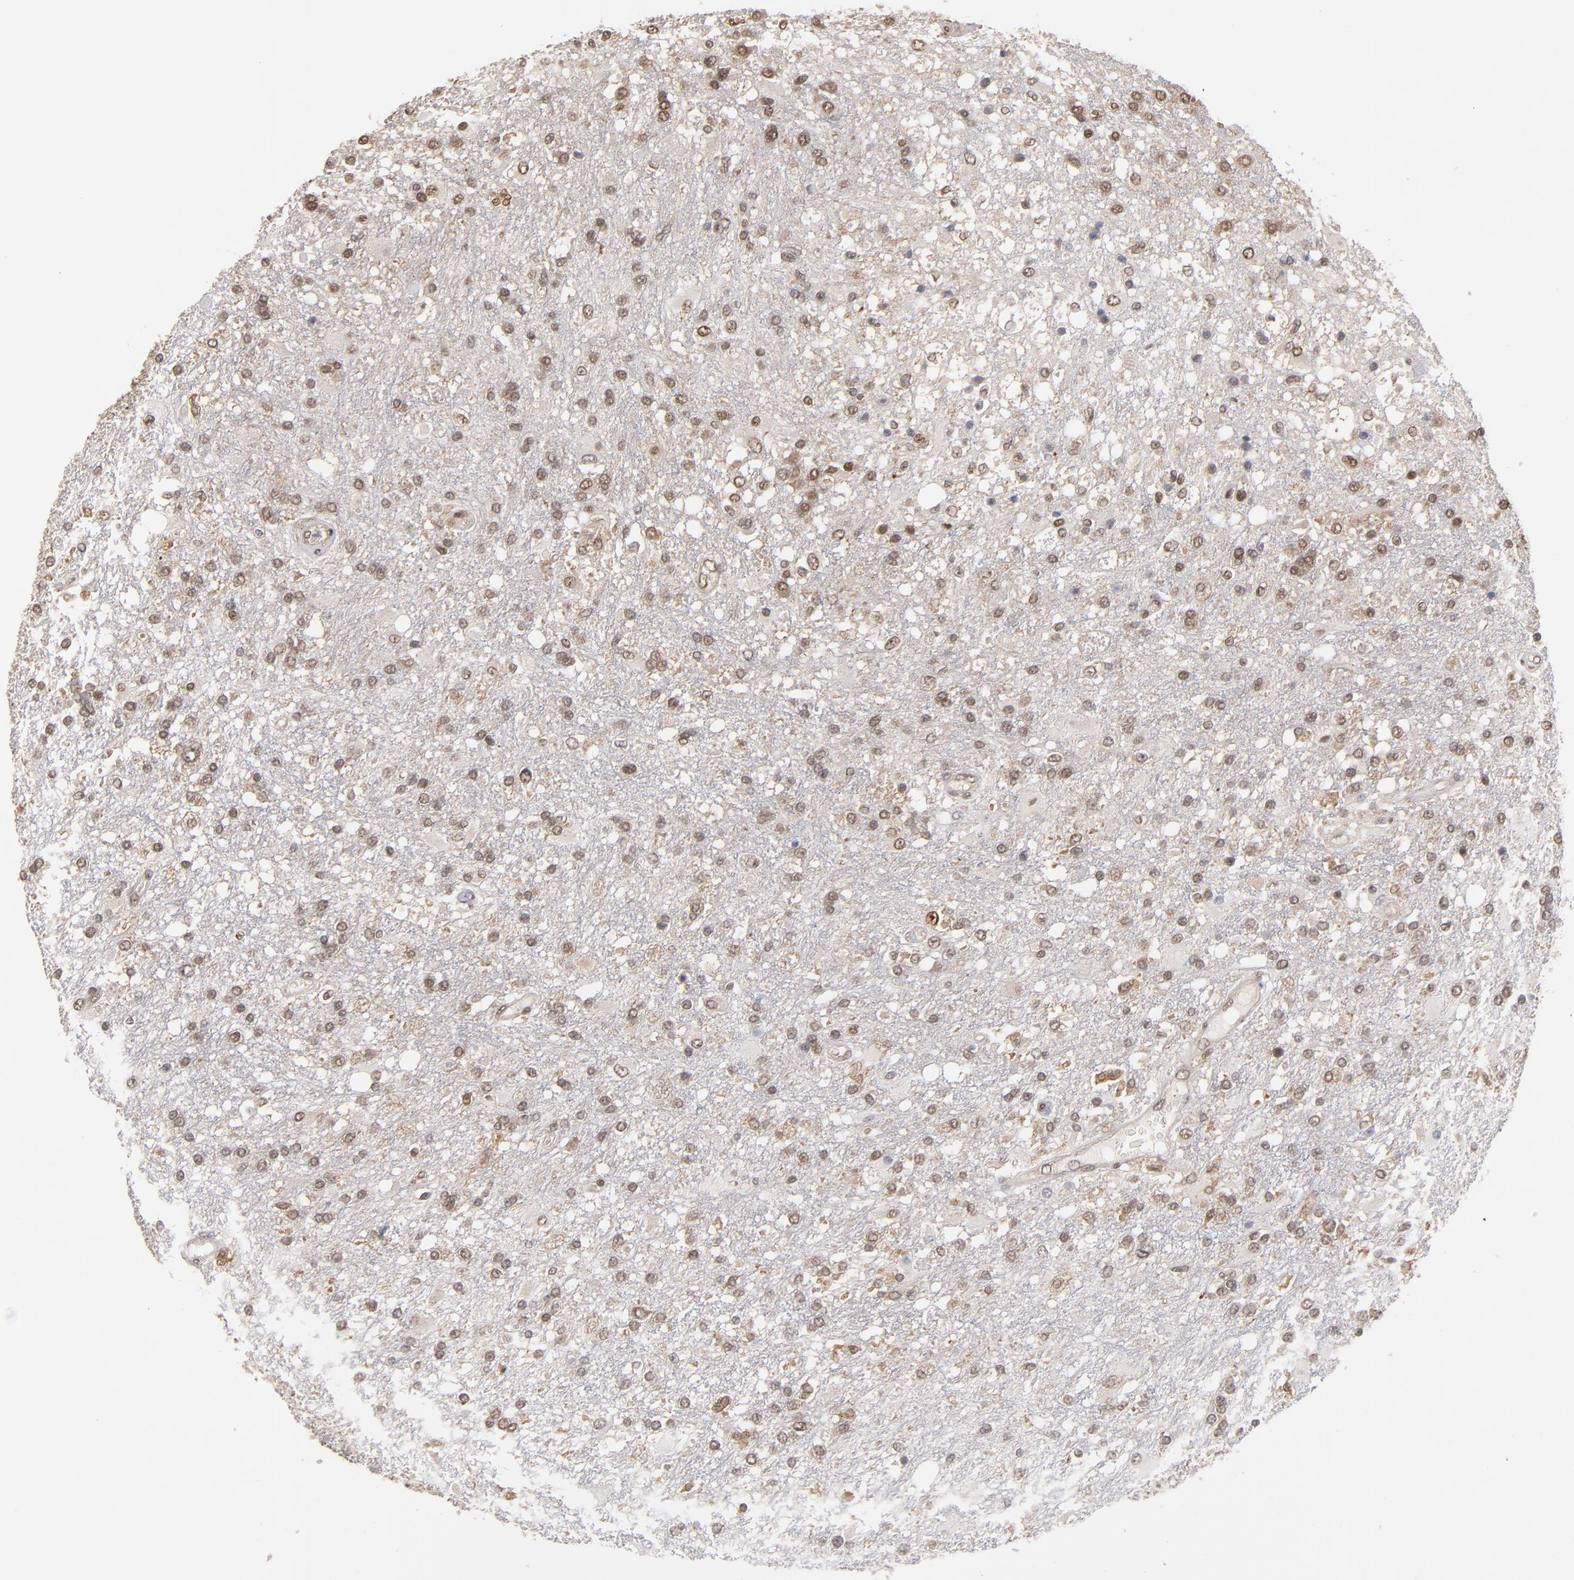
{"staining": {"intensity": "weak", "quantity": ">75%", "location": "nuclear"}, "tissue": "glioma", "cell_type": "Tumor cells", "image_type": "cancer", "snomed": [{"axis": "morphology", "description": "Glioma, malignant, High grade"}, {"axis": "topography", "description": "Cerebral cortex"}], "caption": "Malignant high-grade glioma stained for a protein (brown) displays weak nuclear positive expression in about >75% of tumor cells.", "gene": "HUWE1", "patient": {"sex": "male", "age": 79}}